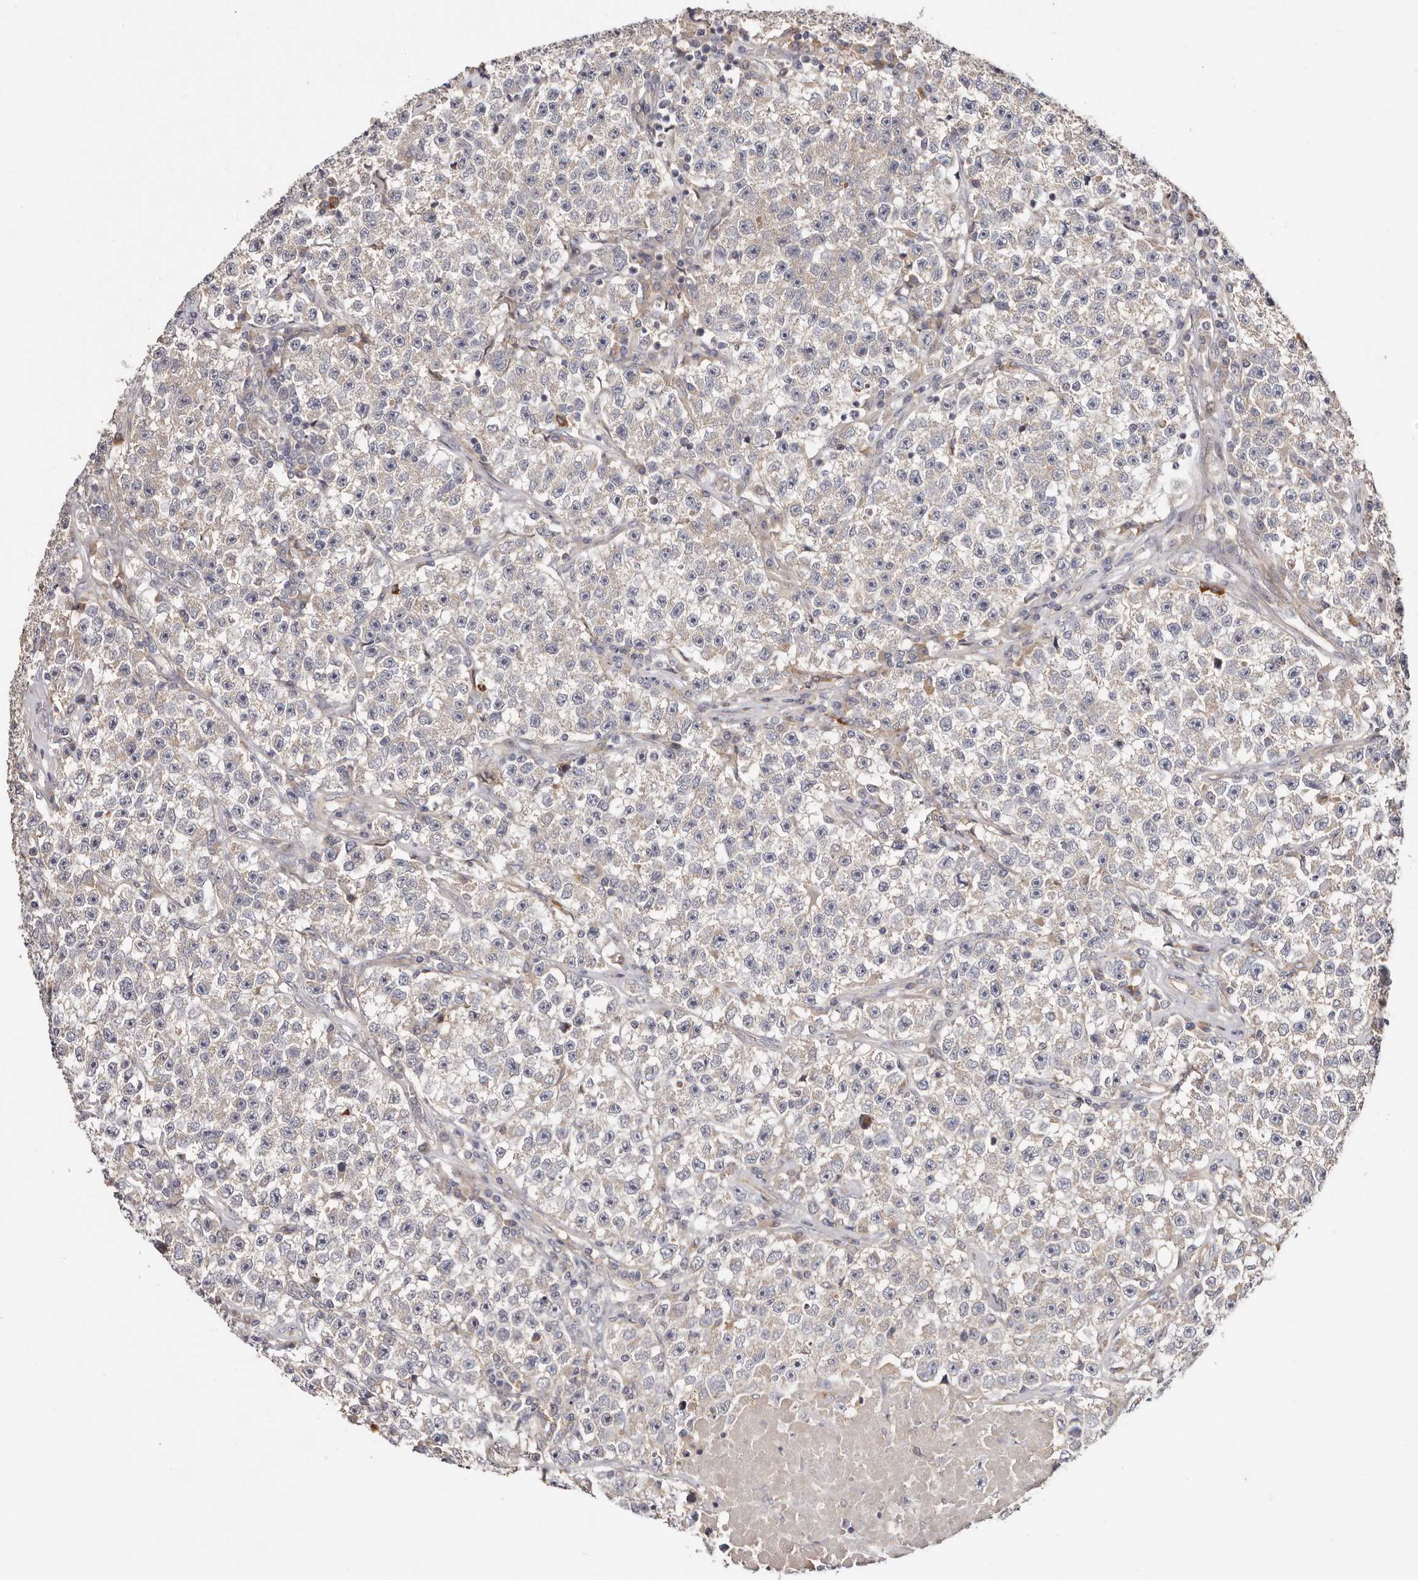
{"staining": {"intensity": "negative", "quantity": "none", "location": "none"}, "tissue": "testis cancer", "cell_type": "Tumor cells", "image_type": "cancer", "snomed": [{"axis": "morphology", "description": "Seminoma, NOS"}, {"axis": "topography", "description": "Testis"}], "caption": "Immunohistochemistry micrograph of neoplastic tissue: human testis seminoma stained with DAB displays no significant protein positivity in tumor cells. (Stains: DAB (3,3'-diaminobenzidine) IHC with hematoxylin counter stain, Microscopy: brightfield microscopy at high magnification).", "gene": "MACF1", "patient": {"sex": "male", "age": 22}}